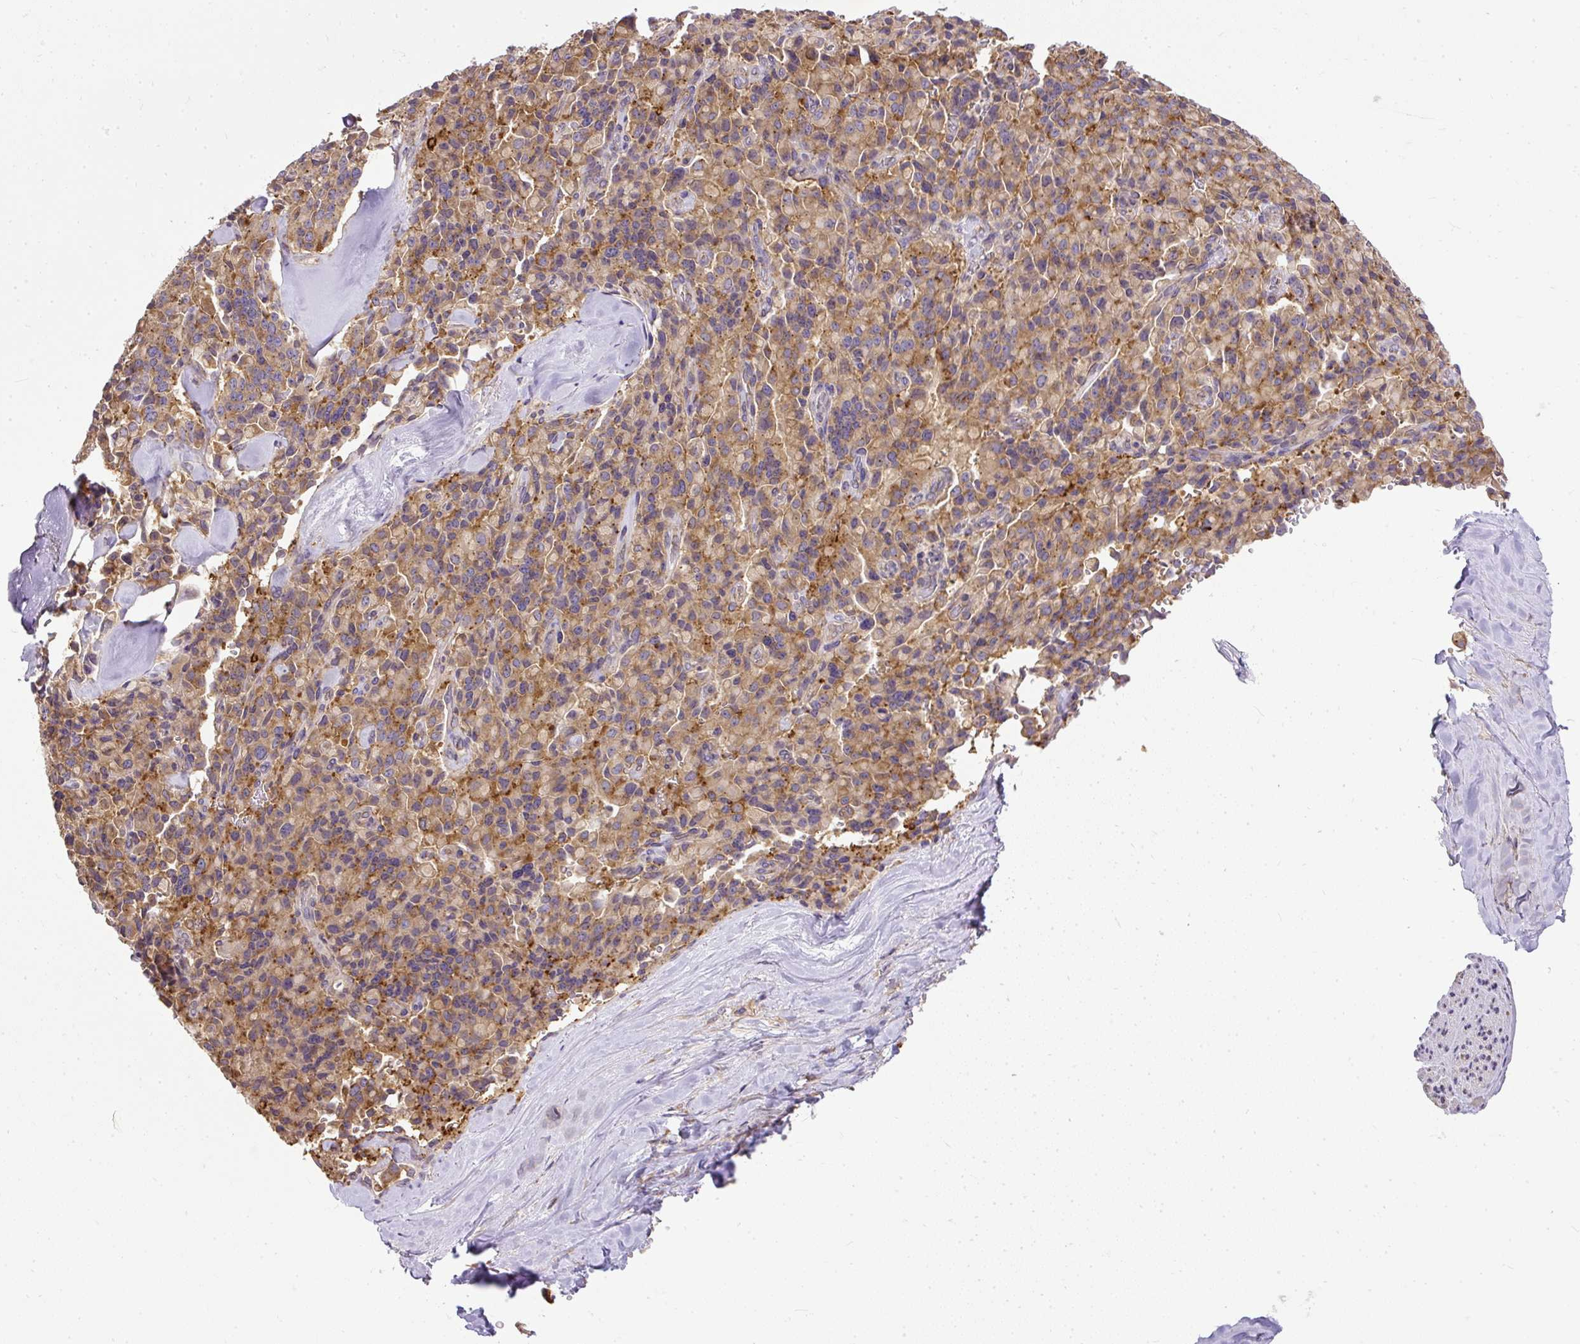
{"staining": {"intensity": "moderate", "quantity": ">75%", "location": "cytoplasmic/membranous"}, "tissue": "pancreatic cancer", "cell_type": "Tumor cells", "image_type": "cancer", "snomed": [{"axis": "morphology", "description": "Adenocarcinoma, NOS"}, {"axis": "topography", "description": "Pancreas"}], "caption": "Protein expression by IHC displays moderate cytoplasmic/membranous positivity in about >75% of tumor cells in pancreatic adenocarcinoma.", "gene": "SMC4", "patient": {"sex": "male", "age": 65}}